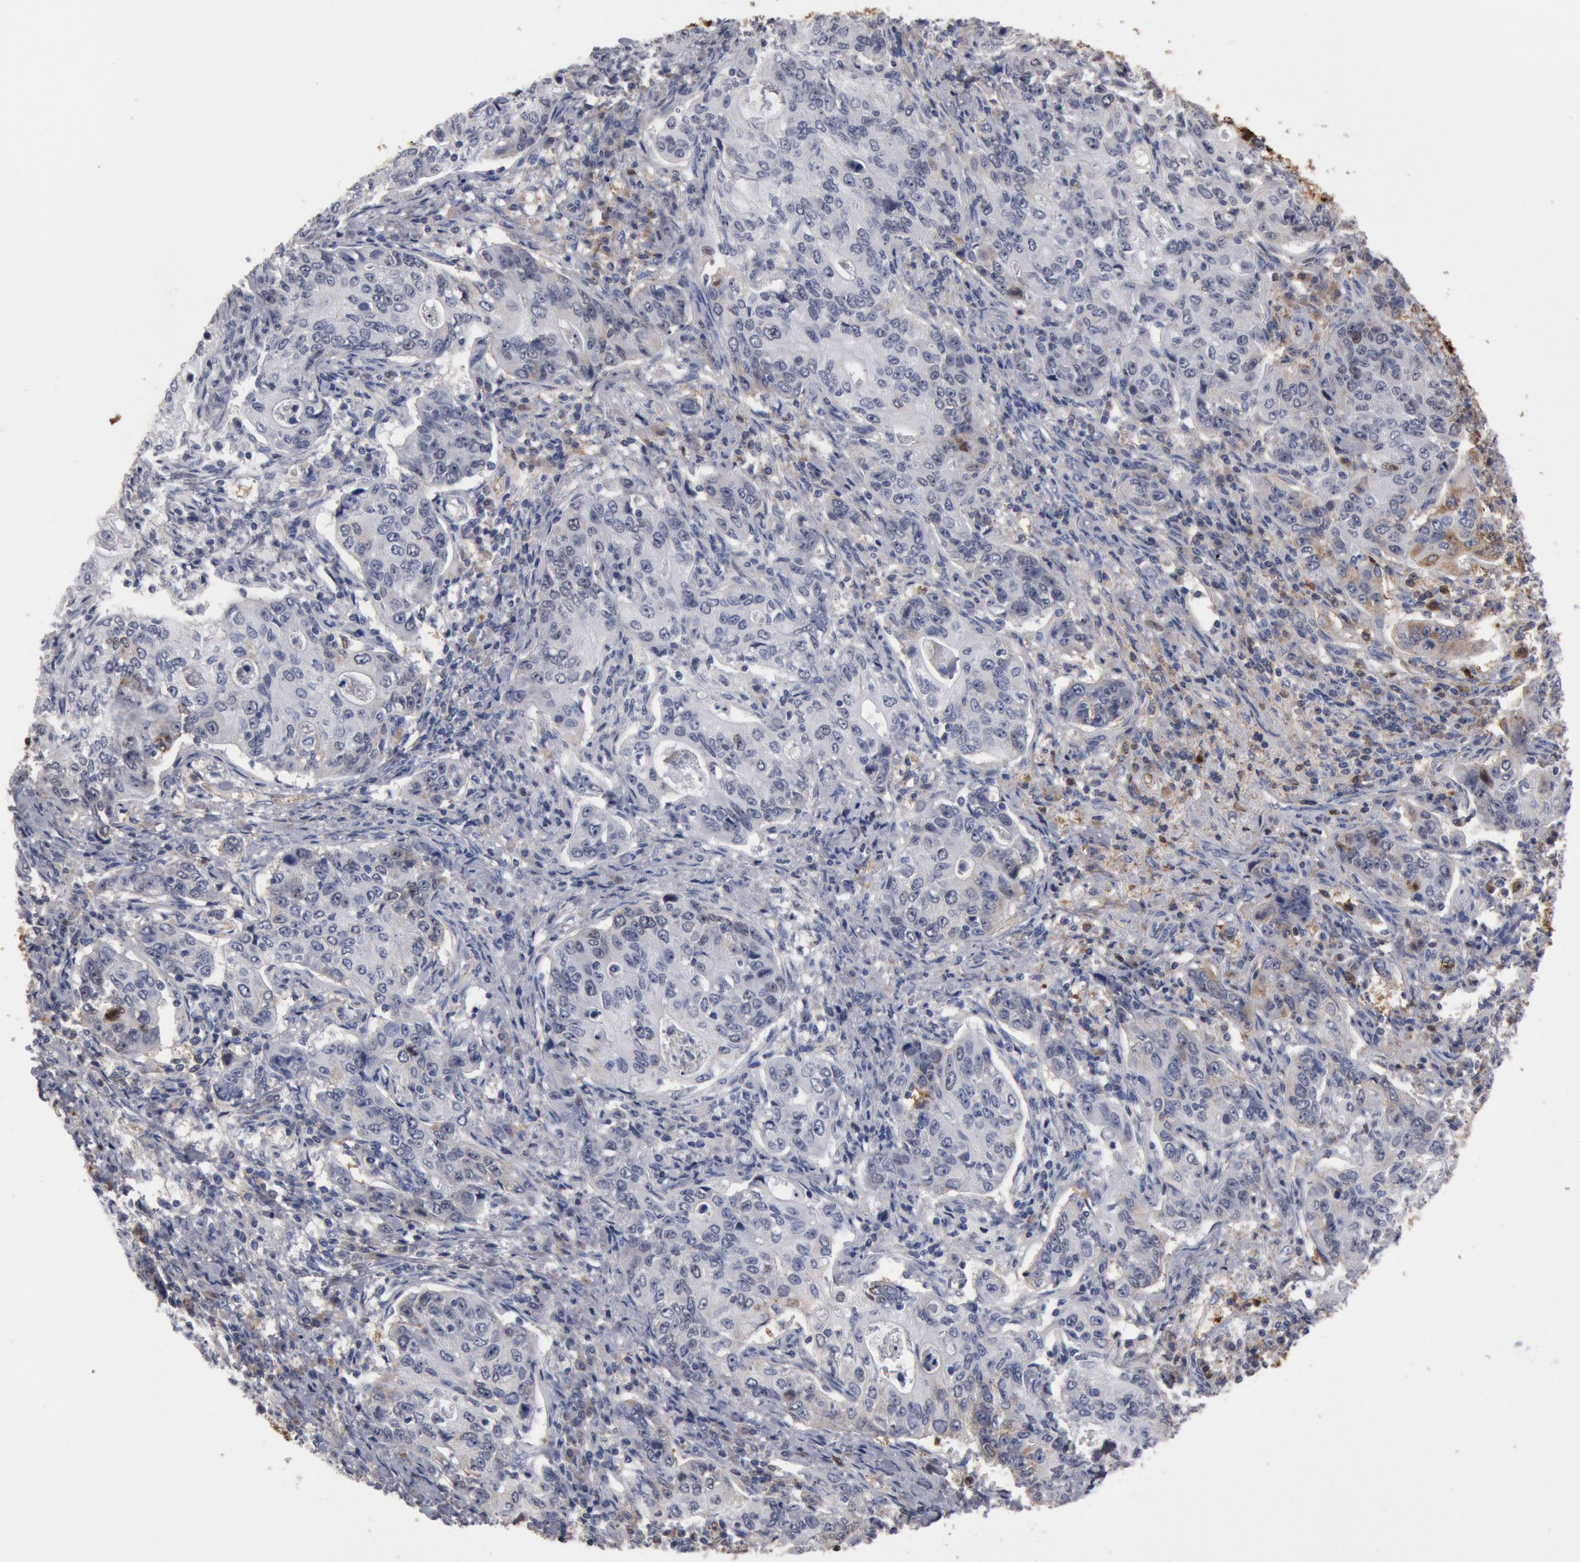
{"staining": {"intensity": "weak", "quantity": "<25%", "location": "nuclear"}, "tissue": "stomach cancer", "cell_type": "Tumor cells", "image_type": "cancer", "snomed": [{"axis": "morphology", "description": "Adenocarcinoma, NOS"}, {"axis": "topography", "description": "Esophagus"}, {"axis": "topography", "description": "Stomach"}], "caption": "Tumor cells are negative for protein expression in human stomach adenocarcinoma.", "gene": "FOXA2", "patient": {"sex": "male", "age": 74}}